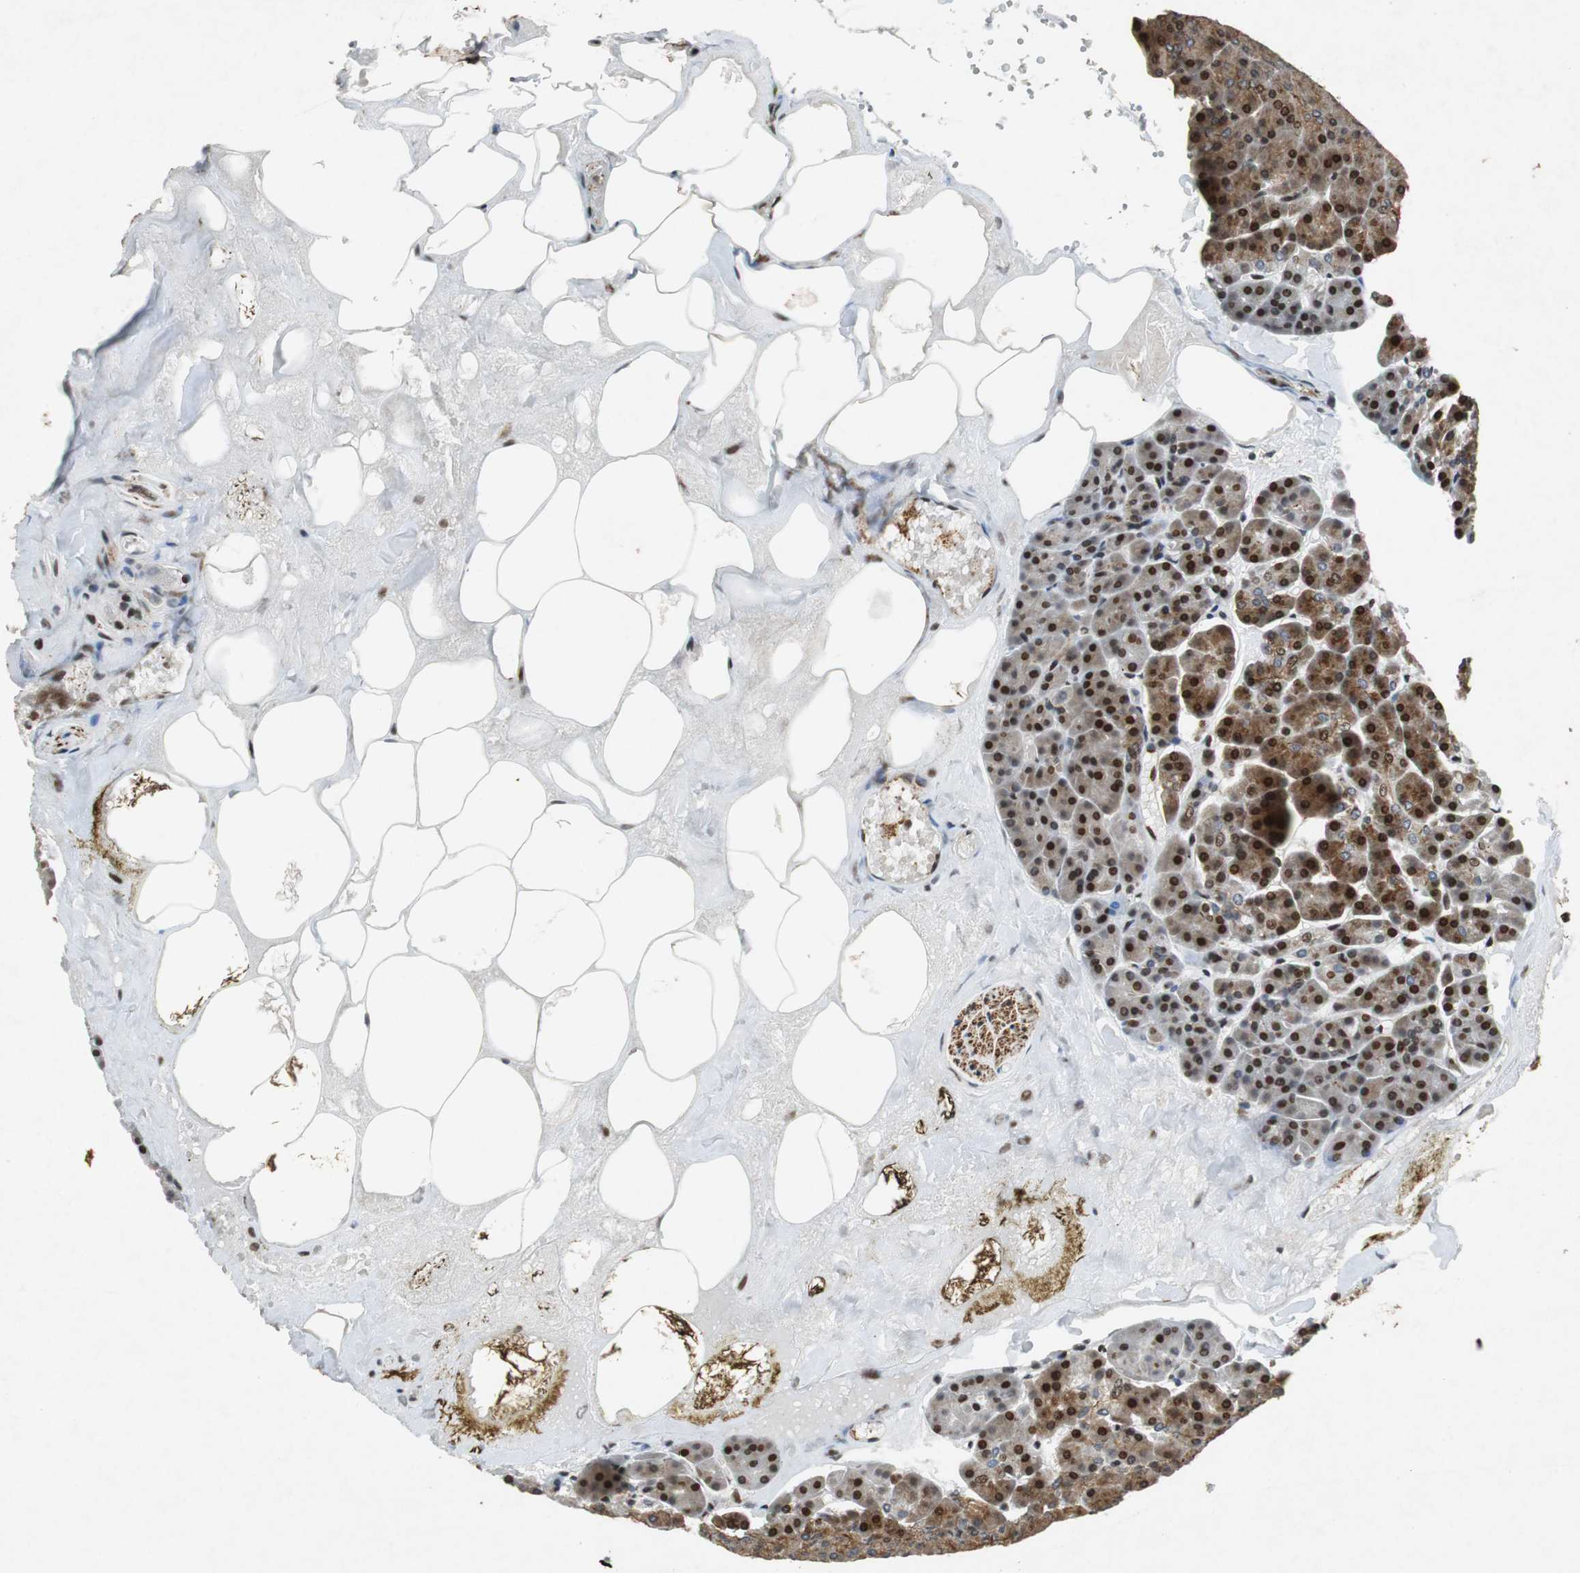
{"staining": {"intensity": "strong", "quantity": ">75%", "location": "cytoplasmic/membranous"}, "tissue": "pancreas", "cell_type": "Exocrine glandular cells", "image_type": "normal", "snomed": [{"axis": "morphology", "description": "Normal tissue, NOS"}, {"axis": "topography", "description": "Pancreas"}], "caption": "Exocrine glandular cells reveal high levels of strong cytoplasmic/membranous staining in about >75% of cells in benign human pancreas. The protein is stained brown, and the nuclei are stained in blue (DAB IHC with brightfield microscopy, high magnification).", "gene": "TUBA4A", "patient": {"sex": "female", "age": 35}}